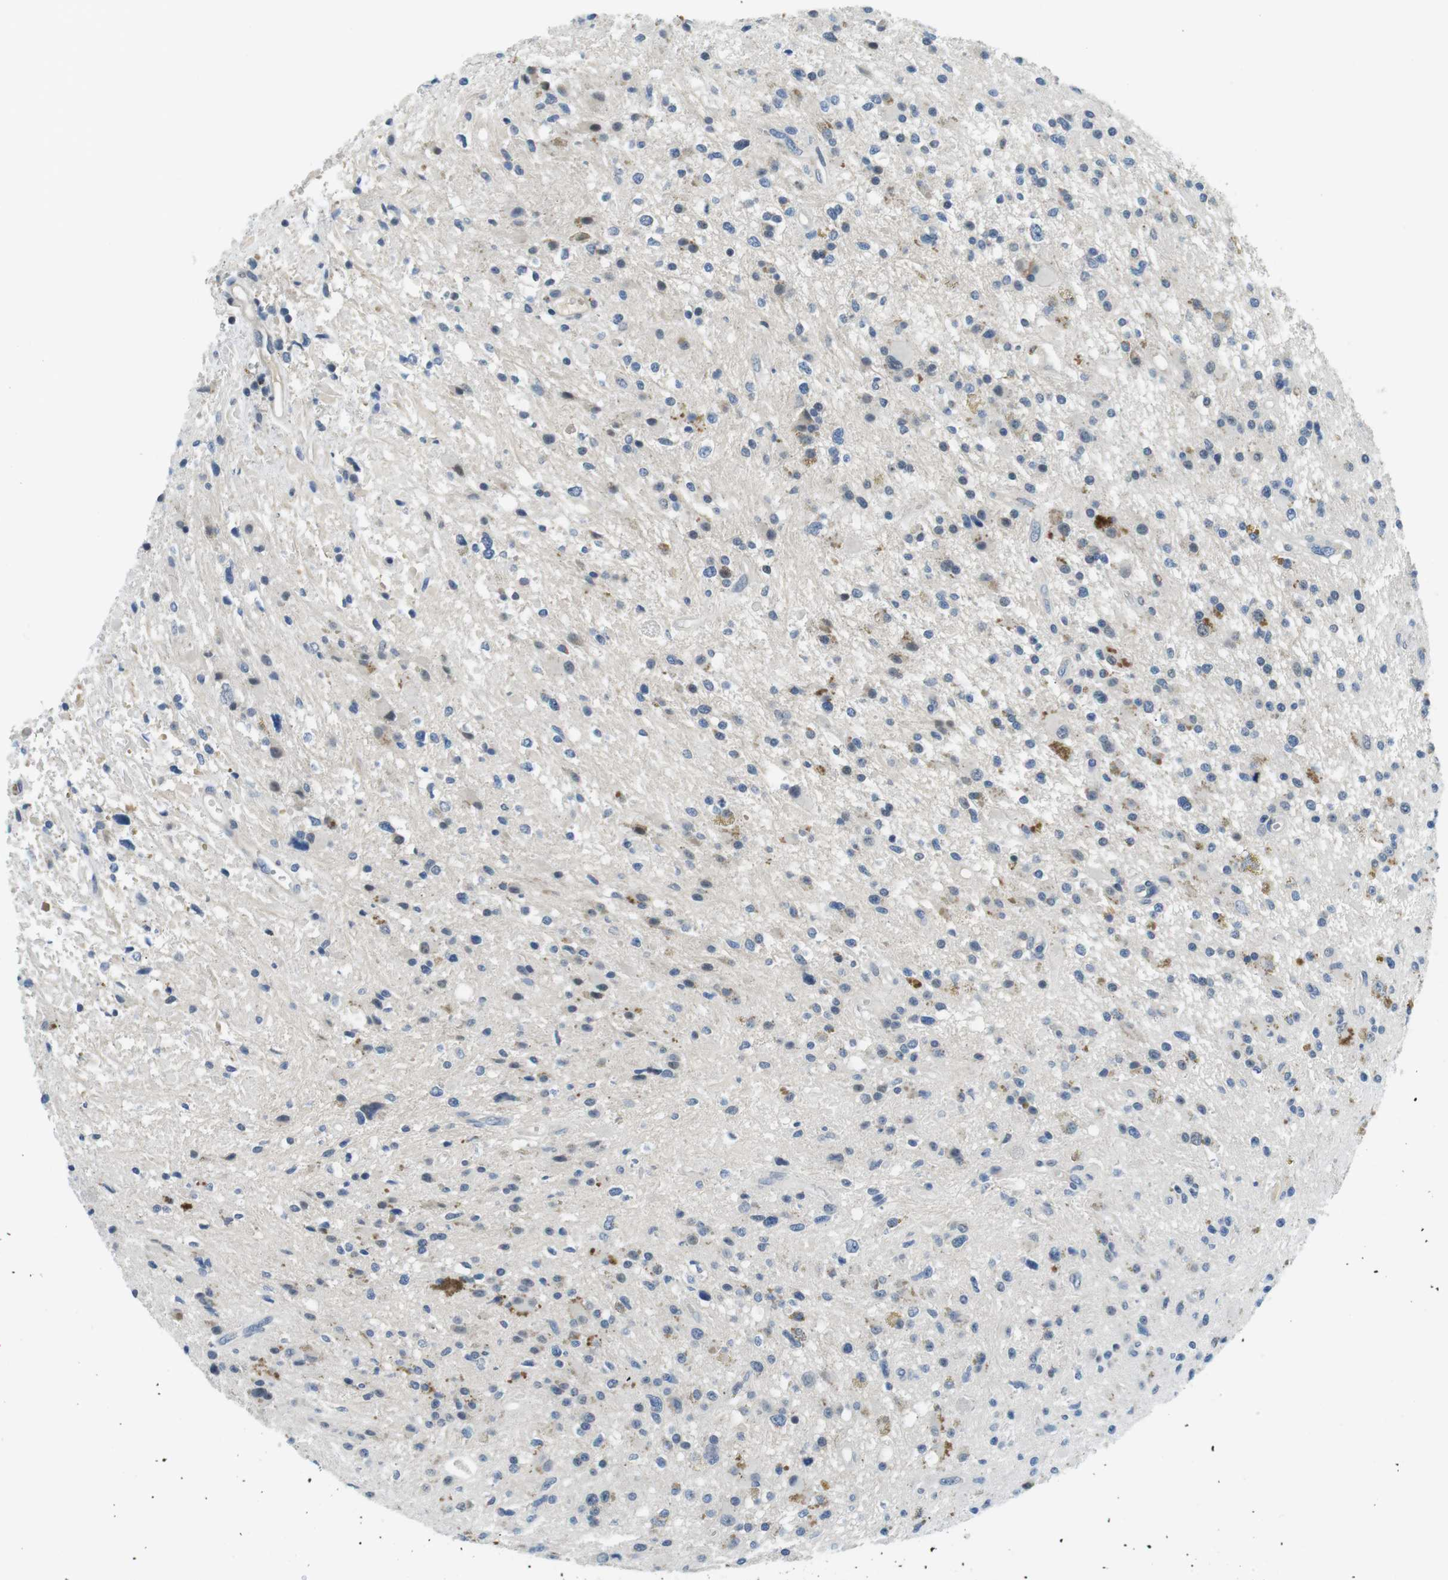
{"staining": {"intensity": "negative", "quantity": "none", "location": "none"}, "tissue": "glioma", "cell_type": "Tumor cells", "image_type": "cancer", "snomed": [{"axis": "morphology", "description": "Glioma, malignant, High grade"}, {"axis": "topography", "description": "Brain"}], "caption": "An image of human glioma is negative for staining in tumor cells.", "gene": "WSCD1", "patient": {"sex": "male", "age": 33}}